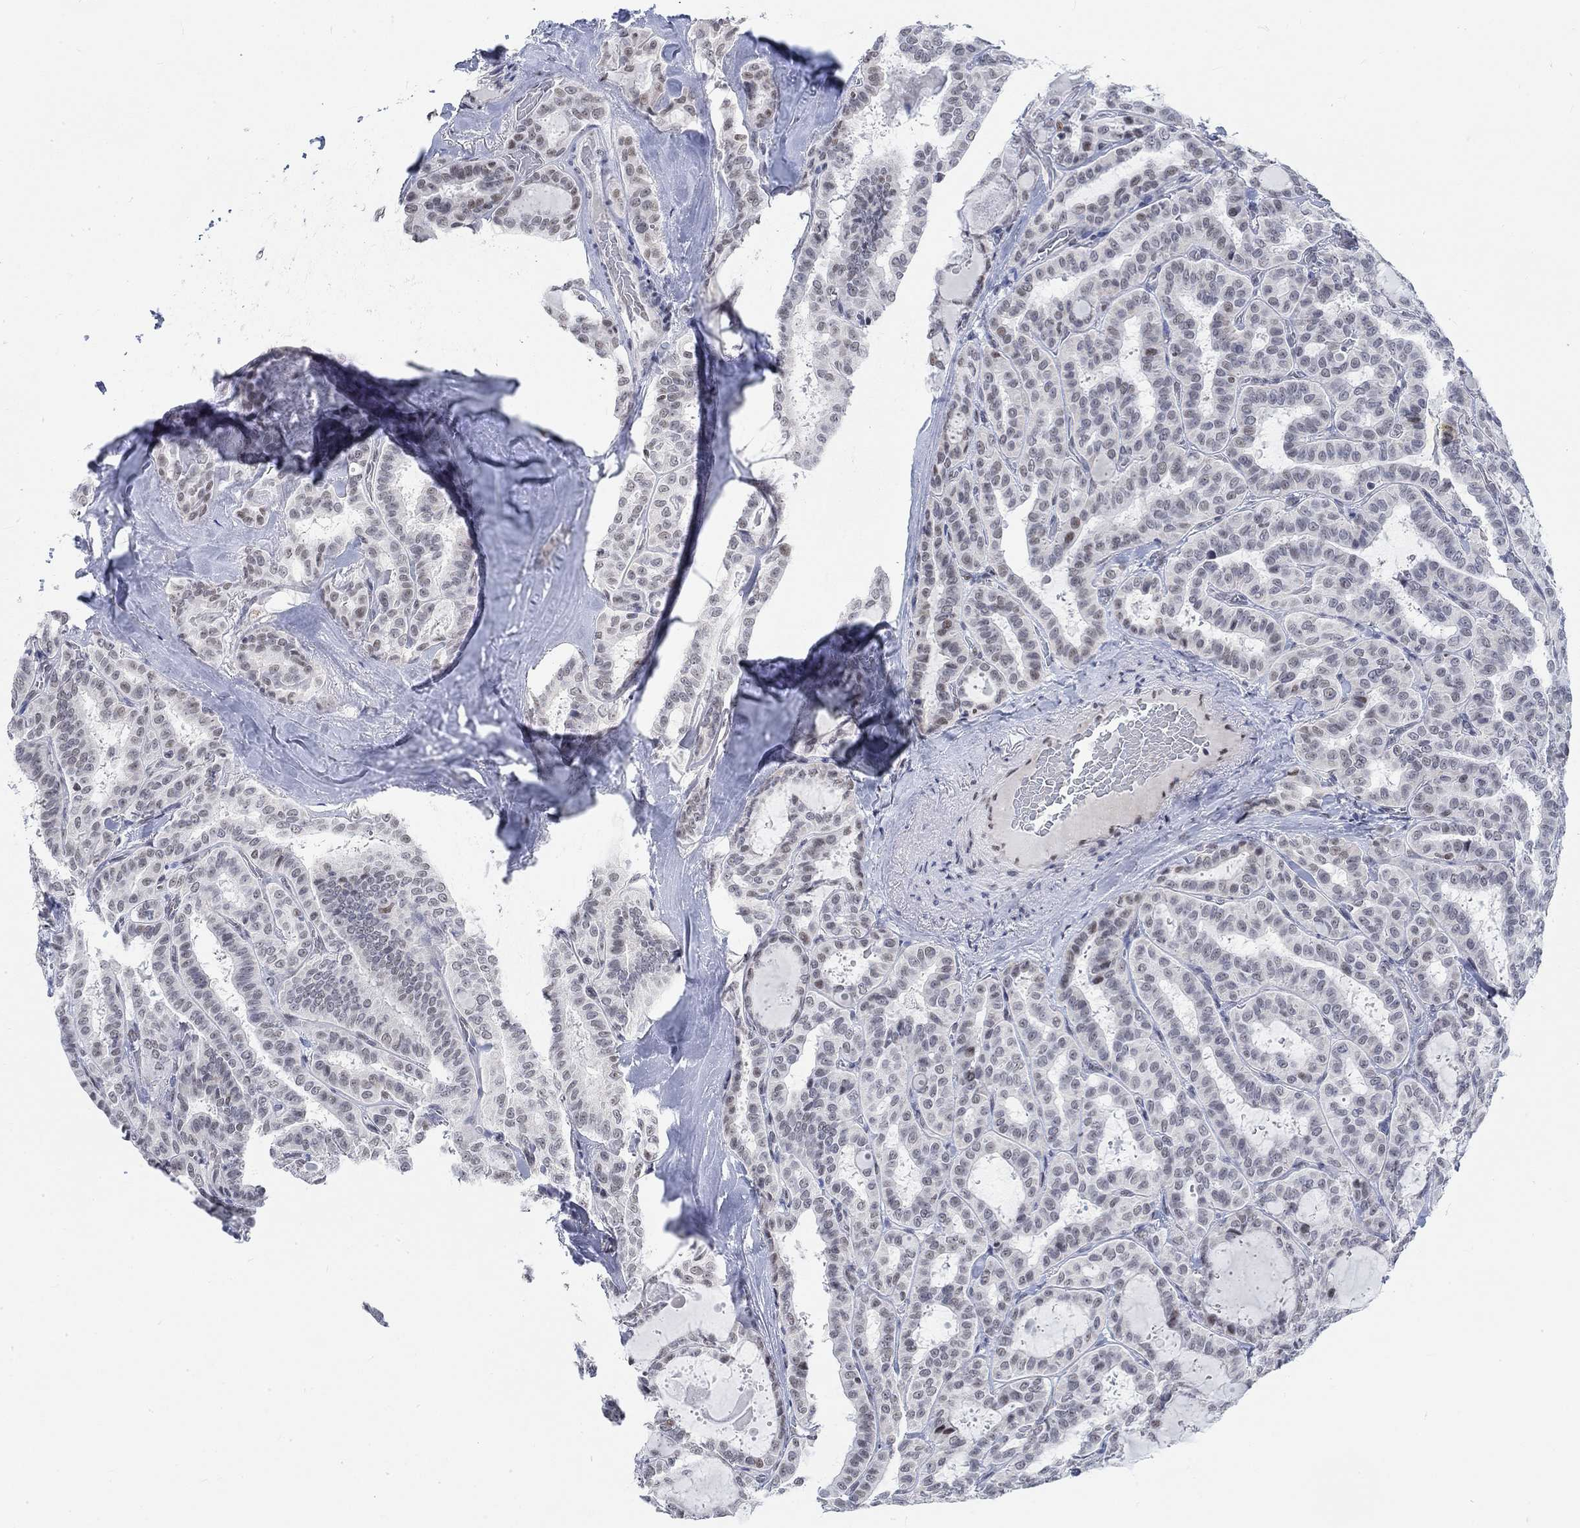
{"staining": {"intensity": "negative", "quantity": "none", "location": "none"}, "tissue": "thyroid cancer", "cell_type": "Tumor cells", "image_type": "cancer", "snomed": [{"axis": "morphology", "description": "Papillary adenocarcinoma, NOS"}, {"axis": "topography", "description": "Thyroid gland"}], "caption": "Immunohistochemical staining of thyroid papillary adenocarcinoma displays no significant expression in tumor cells.", "gene": "KCNH8", "patient": {"sex": "female", "age": 39}}